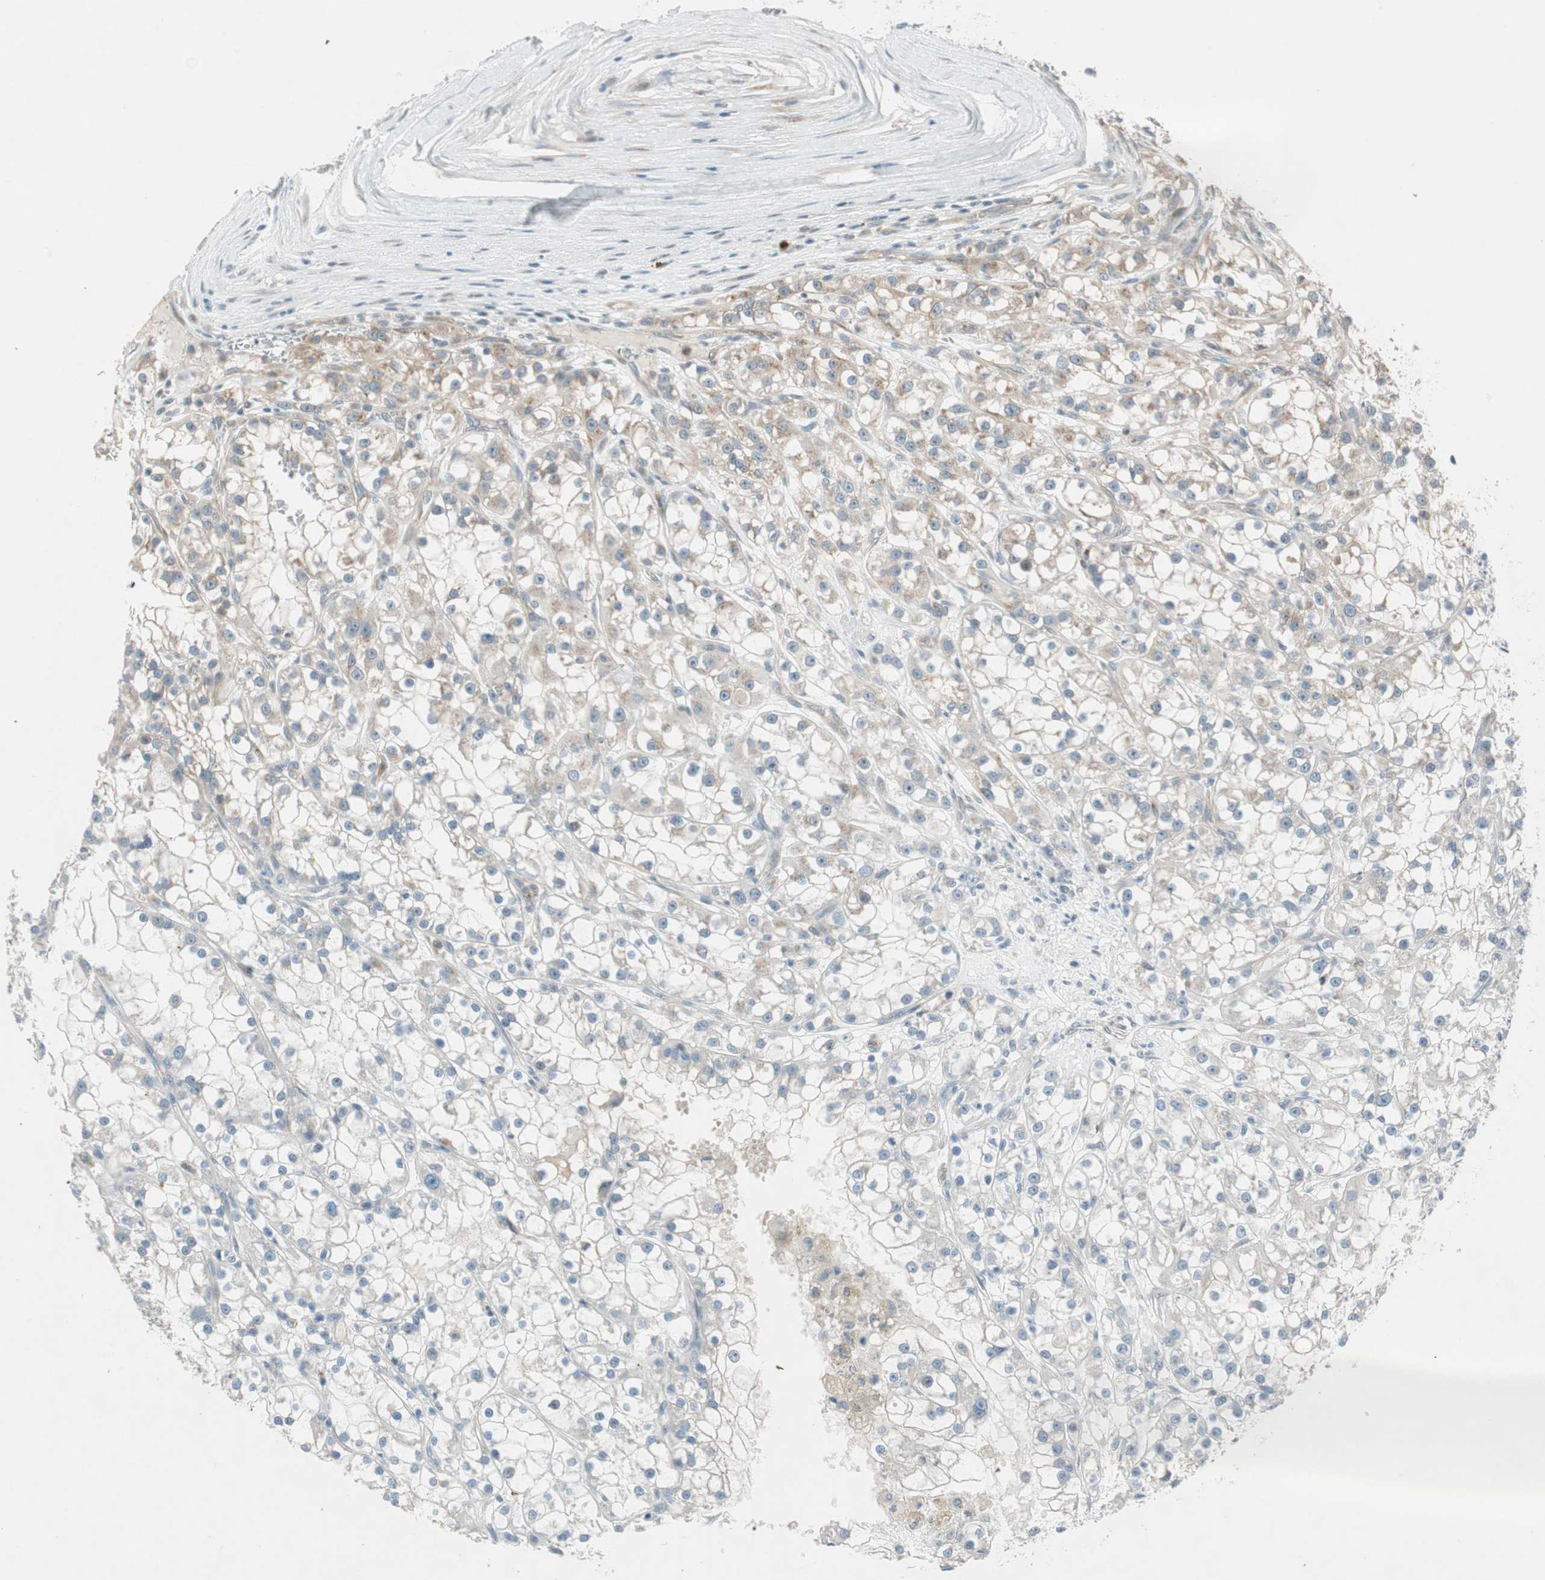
{"staining": {"intensity": "weak", "quantity": "<25%", "location": "cytoplasmic/membranous"}, "tissue": "renal cancer", "cell_type": "Tumor cells", "image_type": "cancer", "snomed": [{"axis": "morphology", "description": "Adenocarcinoma, NOS"}, {"axis": "topography", "description": "Kidney"}], "caption": "An image of human renal cancer is negative for staining in tumor cells.", "gene": "CGRRF1", "patient": {"sex": "female", "age": 52}}